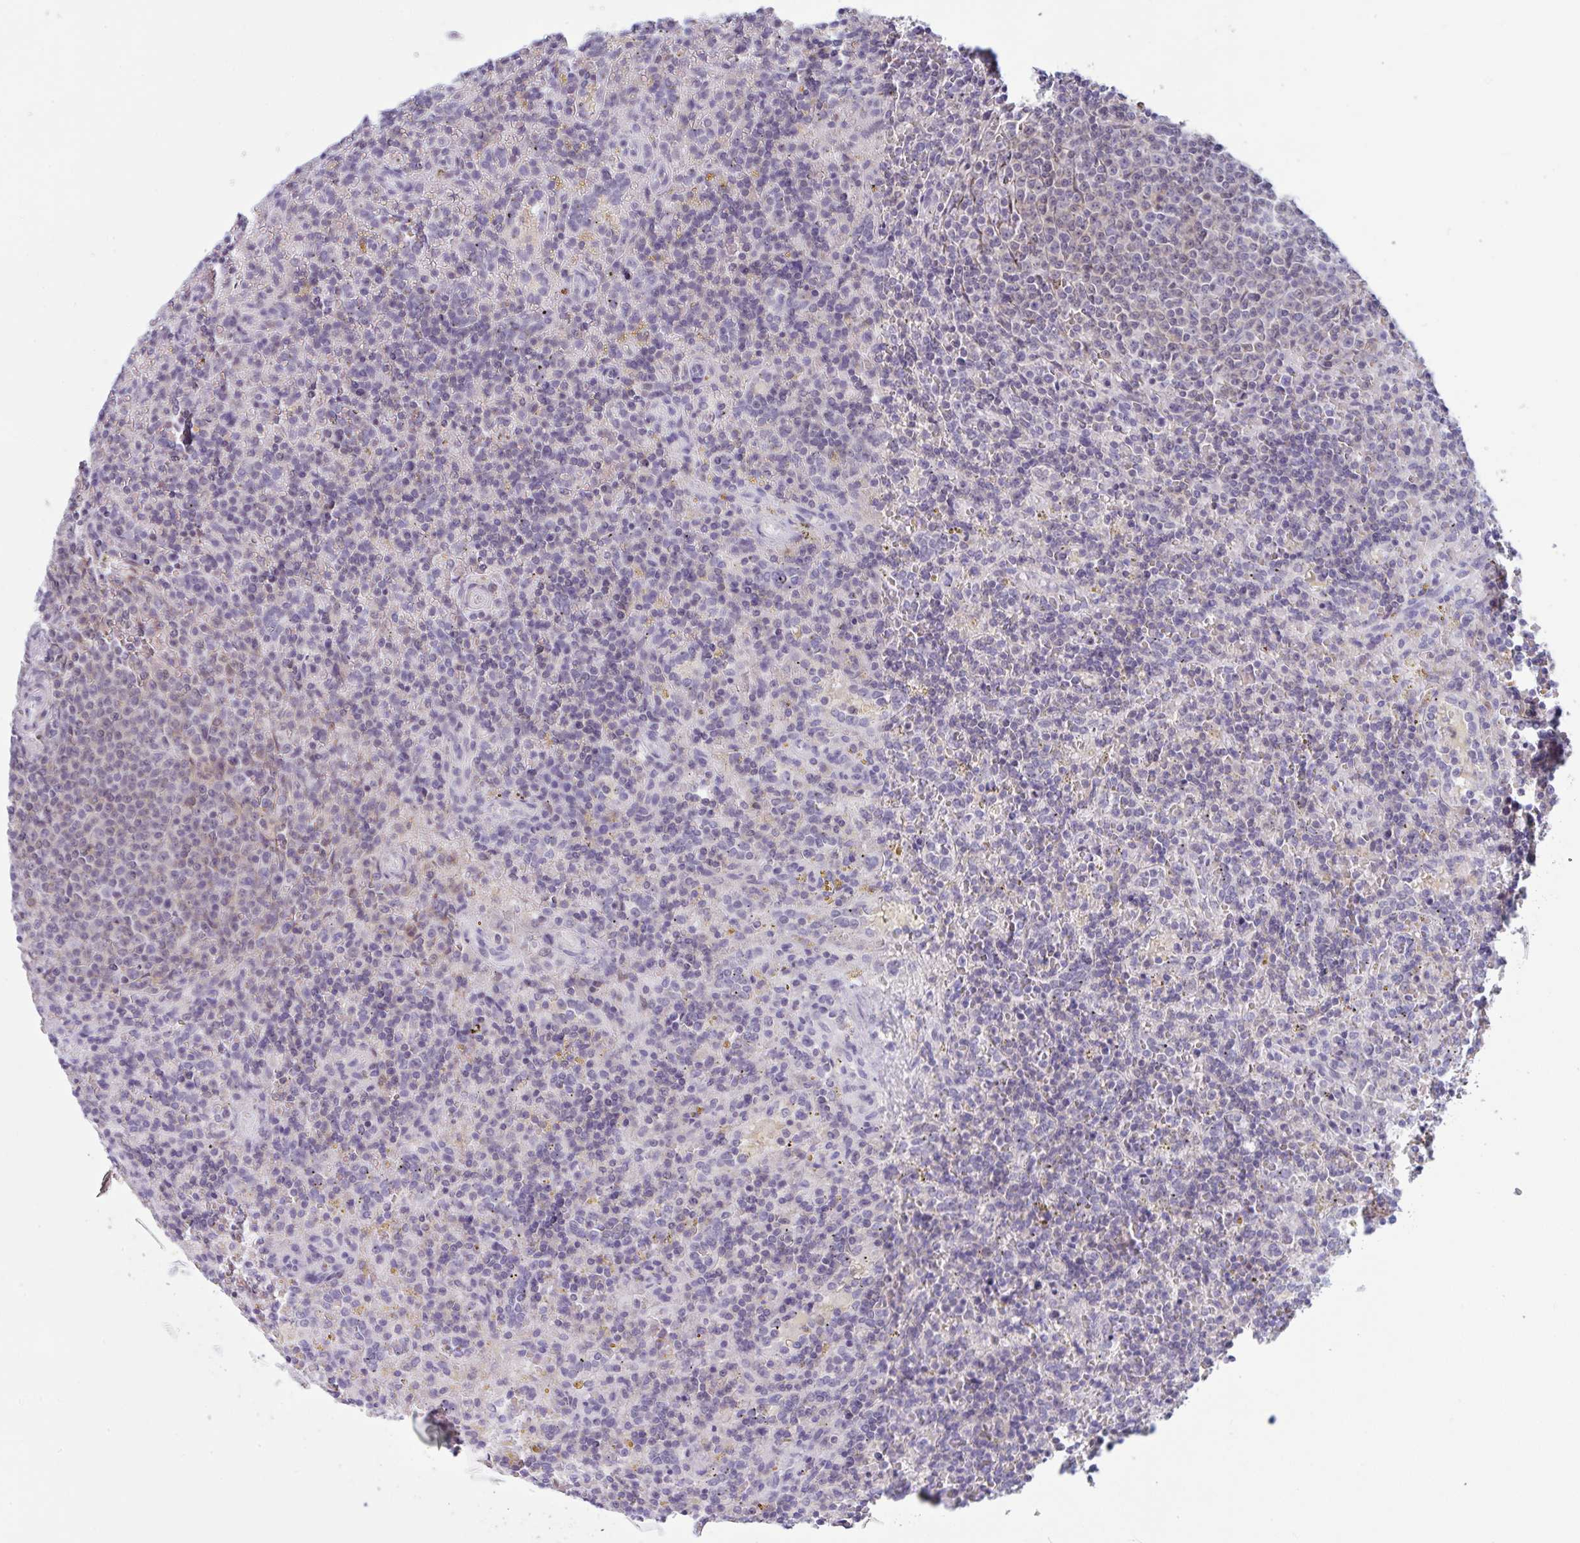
{"staining": {"intensity": "negative", "quantity": "none", "location": "none"}, "tissue": "lymphoma", "cell_type": "Tumor cells", "image_type": "cancer", "snomed": [{"axis": "morphology", "description": "Malignant lymphoma, non-Hodgkin's type, Low grade"}, {"axis": "topography", "description": "Spleen"}], "caption": "Malignant lymphoma, non-Hodgkin's type (low-grade) stained for a protein using IHC exhibits no staining tumor cells.", "gene": "TANK", "patient": {"sex": "male", "age": 67}}